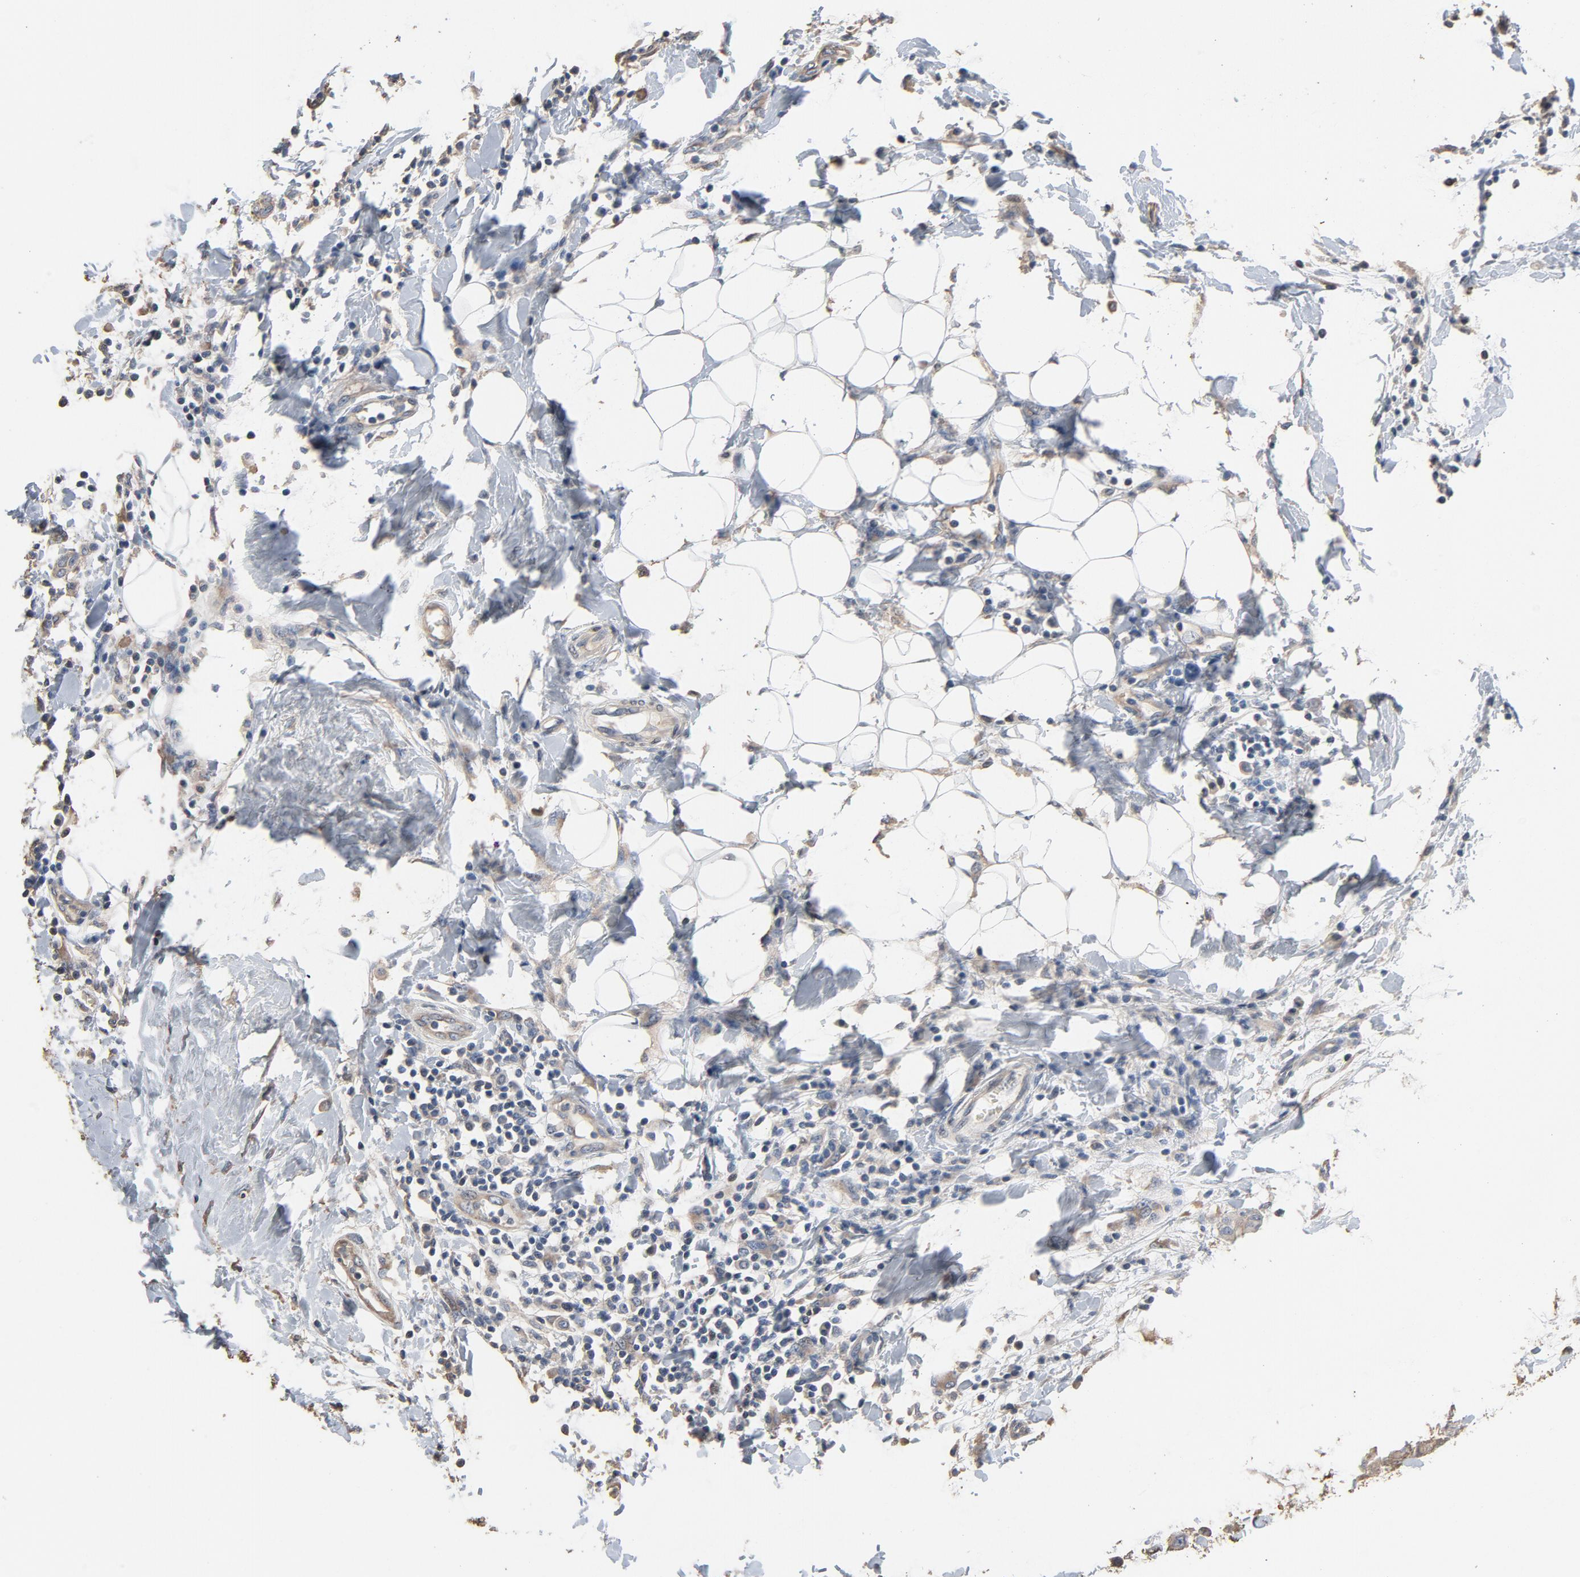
{"staining": {"intensity": "weak", "quantity": ">75%", "location": "cytoplasmic/membranous"}, "tissue": "breast cancer", "cell_type": "Tumor cells", "image_type": "cancer", "snomed": [{"axis": "morphology", "description": "Duct carcinoma"}, {"axis": "topography", "description": "Breast"}], "caption": "A photomicrograph of human breast cancer stained for a protein shows weak cytoplasmic/membranous brown staining in tumor cells.", "gene": "SOX6", "patient": {"sex": "female", "age": 40}}